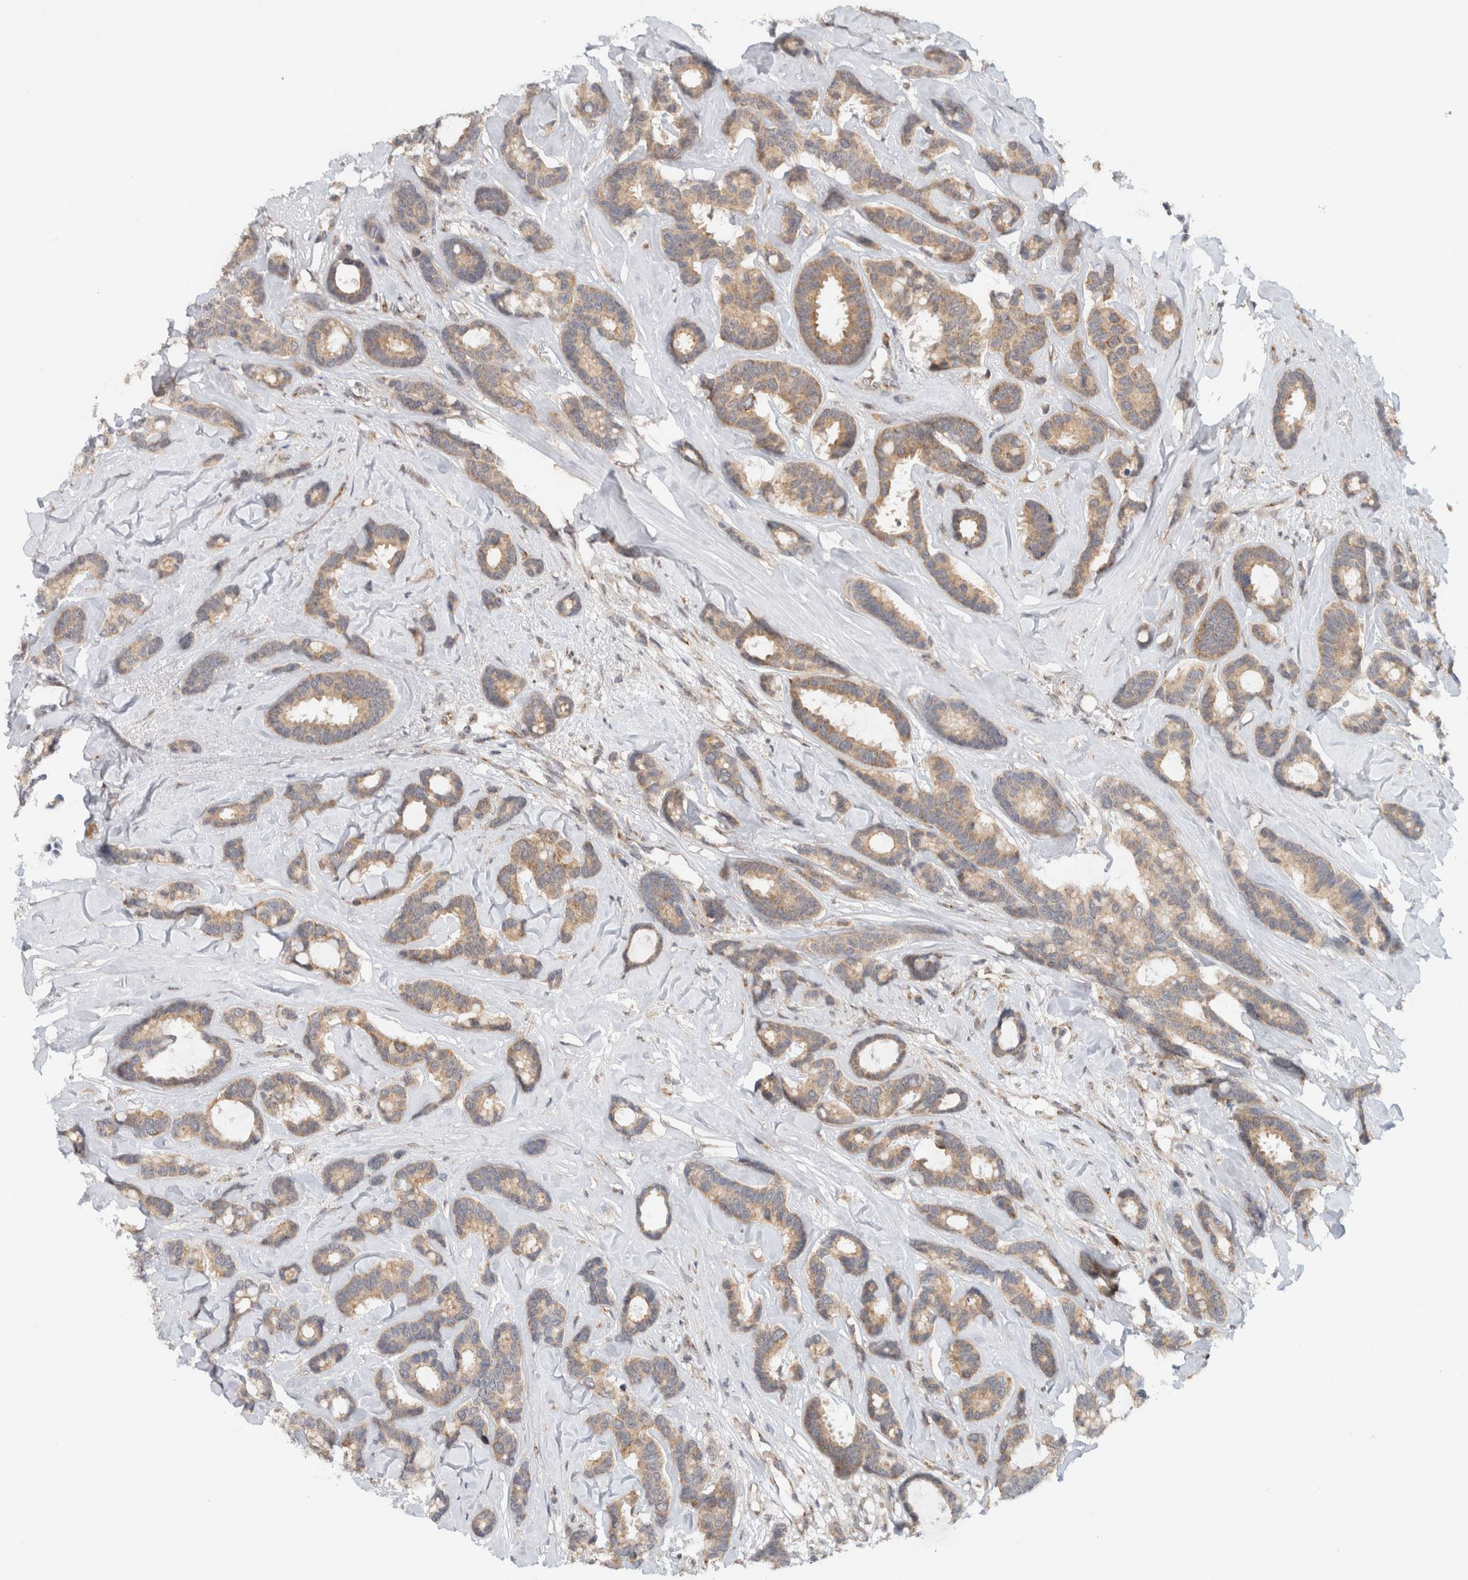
{"staining": {"intensity": "weak", "quantity": ">75%", "location": "cytoplasmic/membranous"}, "tissue": "breast cancer", "cell_type": "Tumor cells", "image_type": "cancer", "snomed": [{"axis": "morphology", "description": "Duct carcinoma"}, {"axis": "topography", "description": "Breast"}], "caption": "A photomicrograph of breast cancer (infiltrating ductal carcinoma) stained for a protein exhibits weak cytoplasmic/membranous brown staining in tumor cells. The staining is performed using DAB (3,3'-diaminobenzidine) brown chromogen to label protein expression. The nuclei are counter-stained blue using hematoxylin.", "gene": "CMC2", "patient": {"sex": "female", "age": 87}}